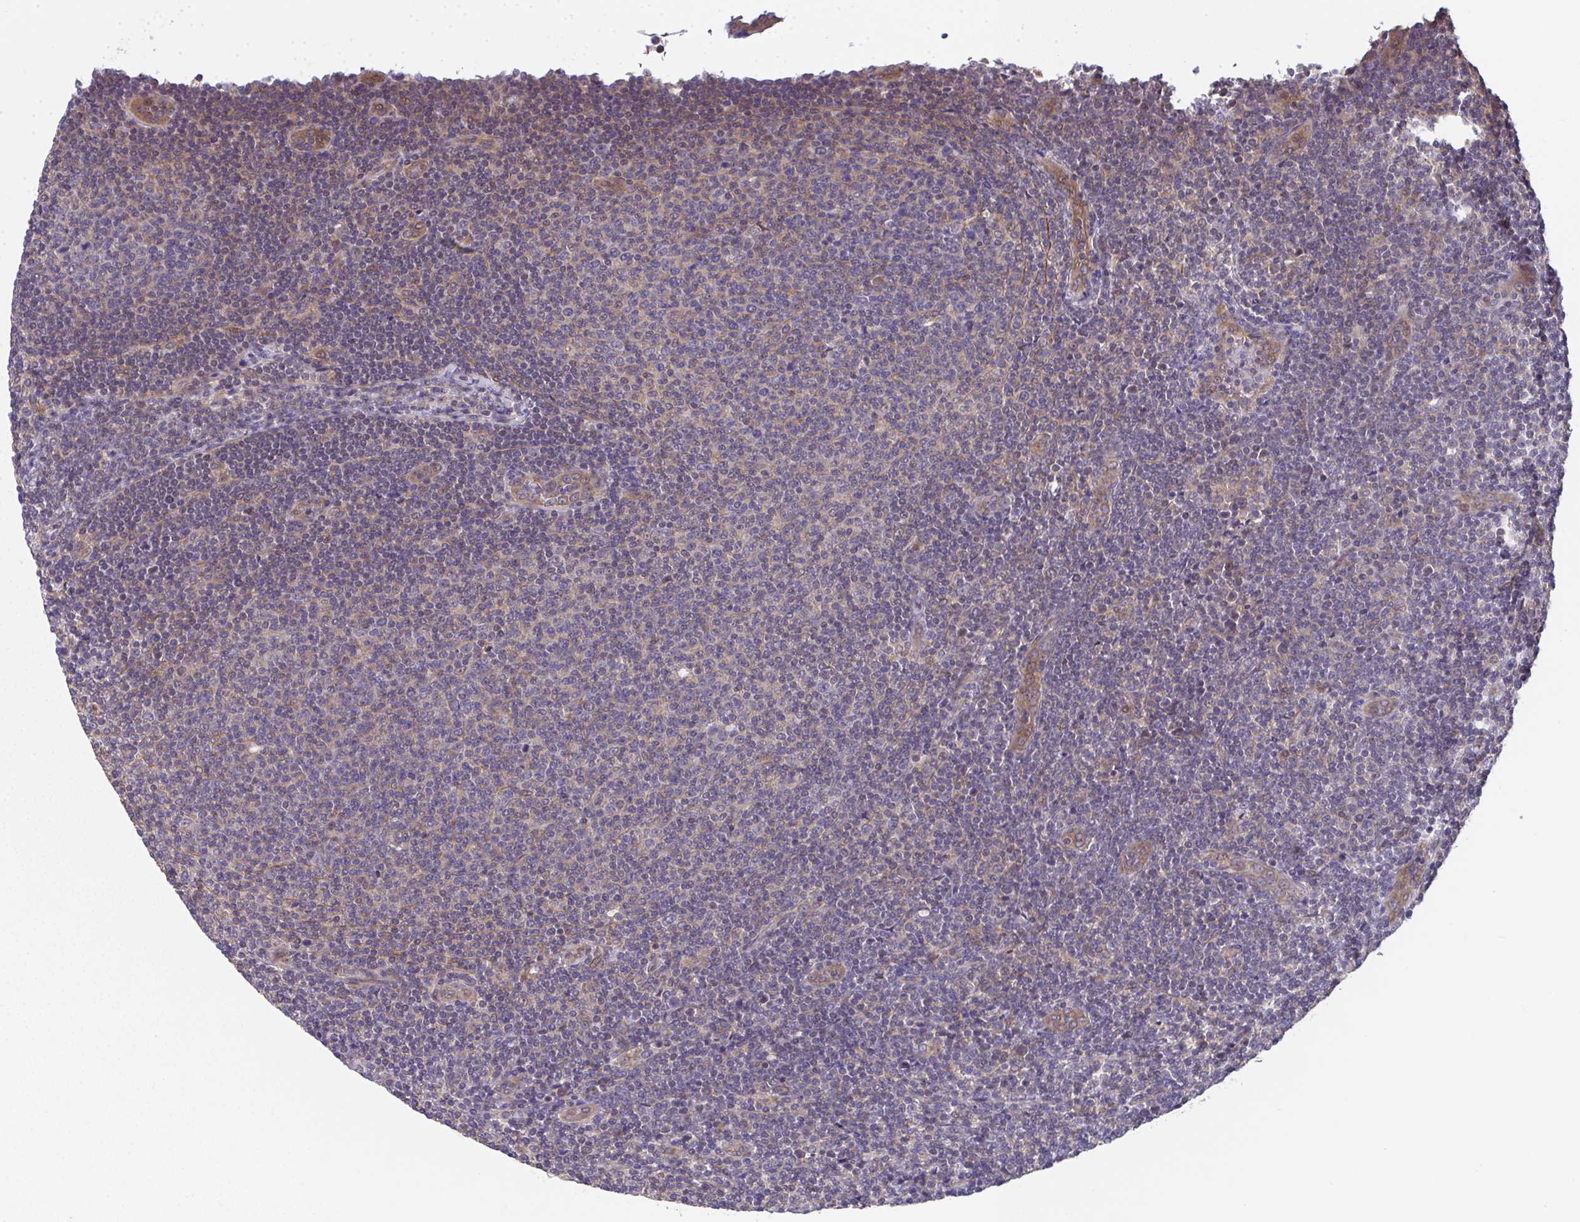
{"staining": {"intensity": "weak", "quantity": "25%-75%", "location": "cytoplasmic/membranous"}, "tissue": "lymphoma", "cell_type": "Tumor cells", "image_type": "cancer", "snomed": [{"axis": "morphology", "description": "Malignant lymphoma, non-Hodgkin's type, Low grade"}, {"axis": "topography", "description": "Lymph node"}], "caption": "Immunohistochemical staining of human lymphoma demonstrates weak cytoplasmic/membranous protein staining in about 25%-75% of tumor cells.", "gene": "ZNF696", "patient": {"sex": "male", "age": 66}}